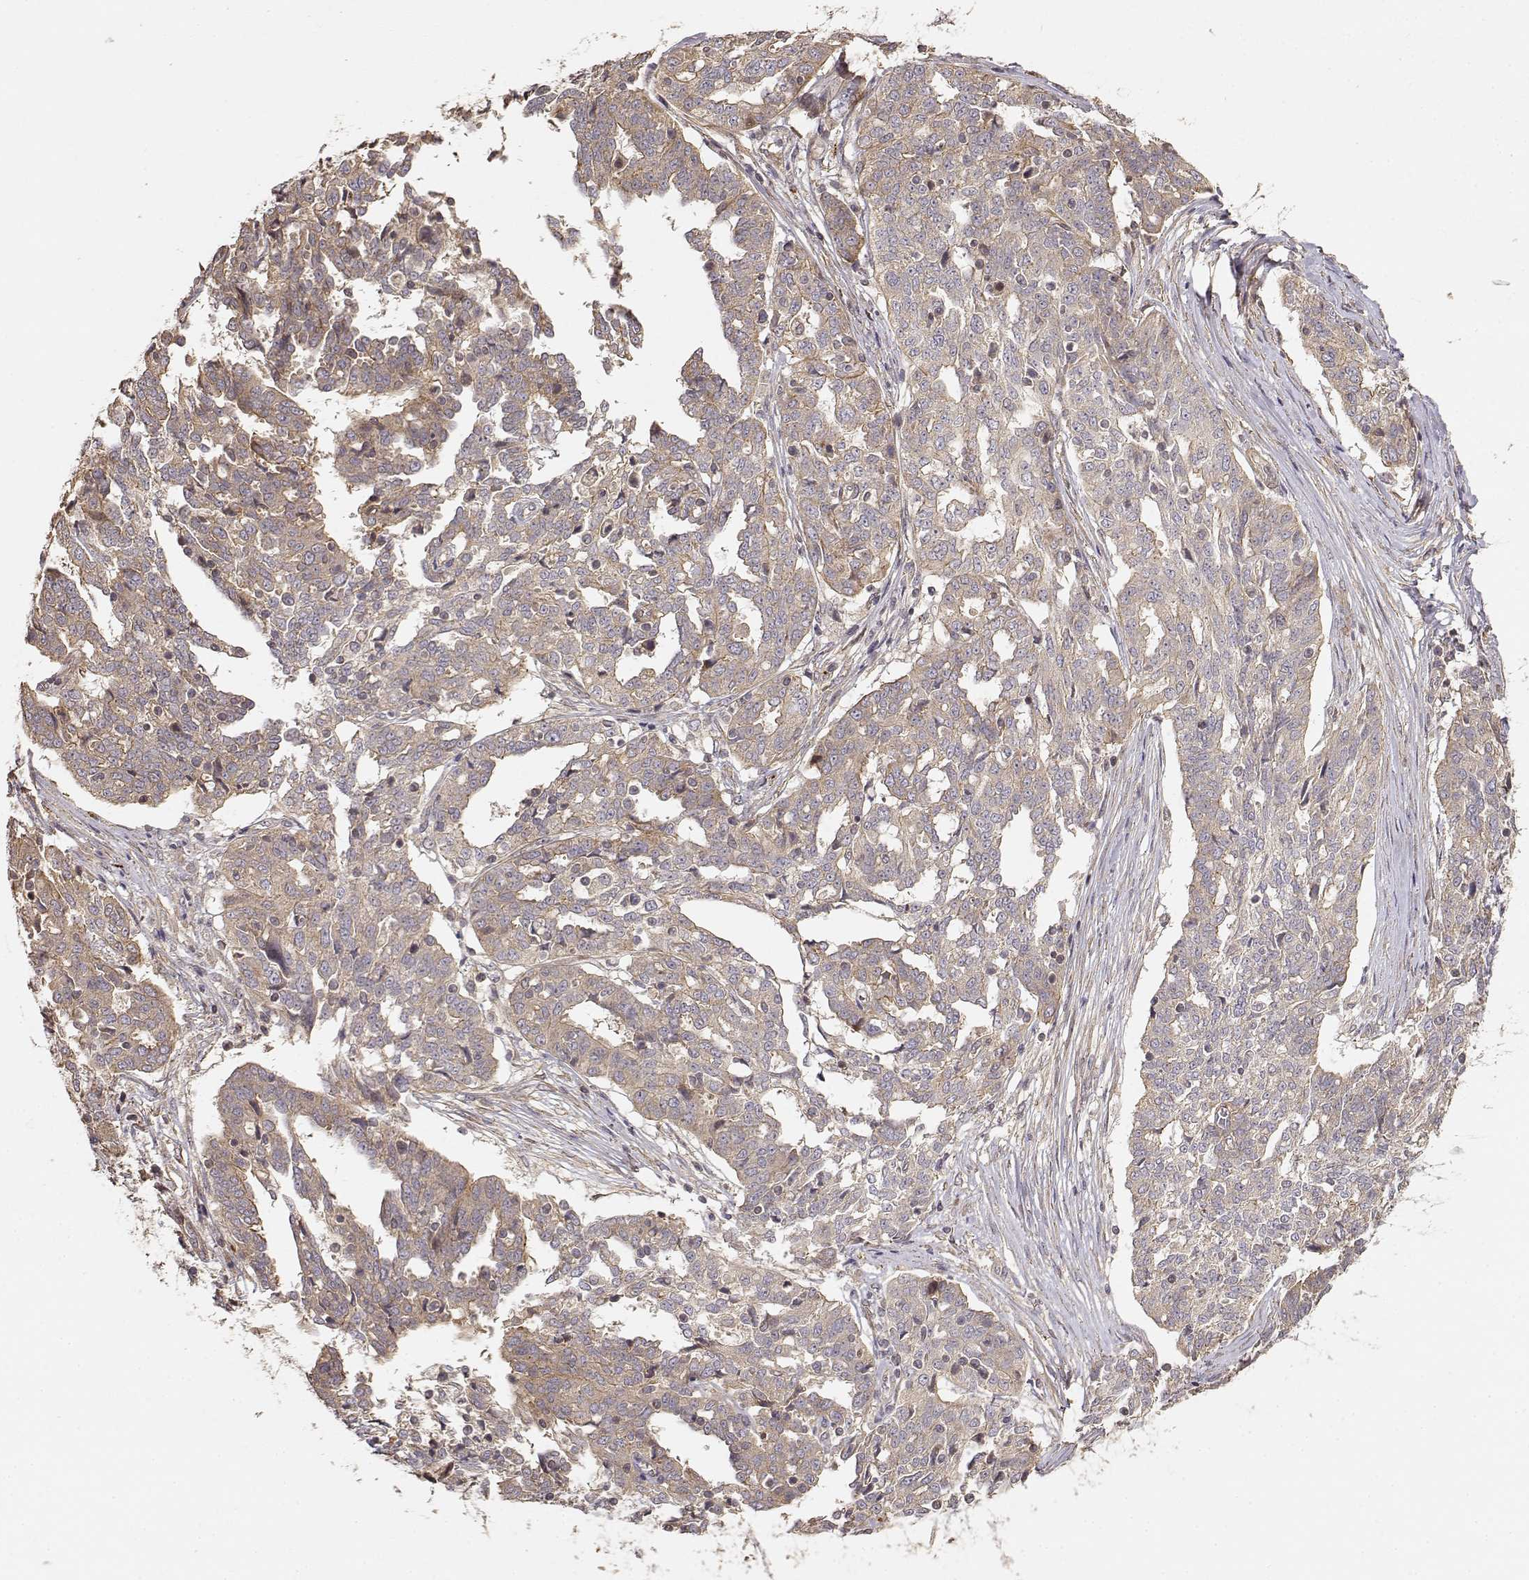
{"staining": {"intensity": "weak", "quantity": ">75%", "location": "cytoplasmic/membranous"}, "tissue": "ovarian cancer", "cell_type": "Tumor cells", "image_type": "cancer", "snomed": [{"axis": "morphology", "description": "Cystadenocarcinoma, serous, NOS"}, {"axis": "topography", "description": "Ovary"}], "caption": "Immunohistochemistry (DAB (3,3'-diaminobenzidine)) staining of human ovarian cancer reveals weak cytoplasmic/membranous protein positivity in about >75% of tumor cells.", "gene": "PICK1", "patient": {"sex": "female", "age": 67}}